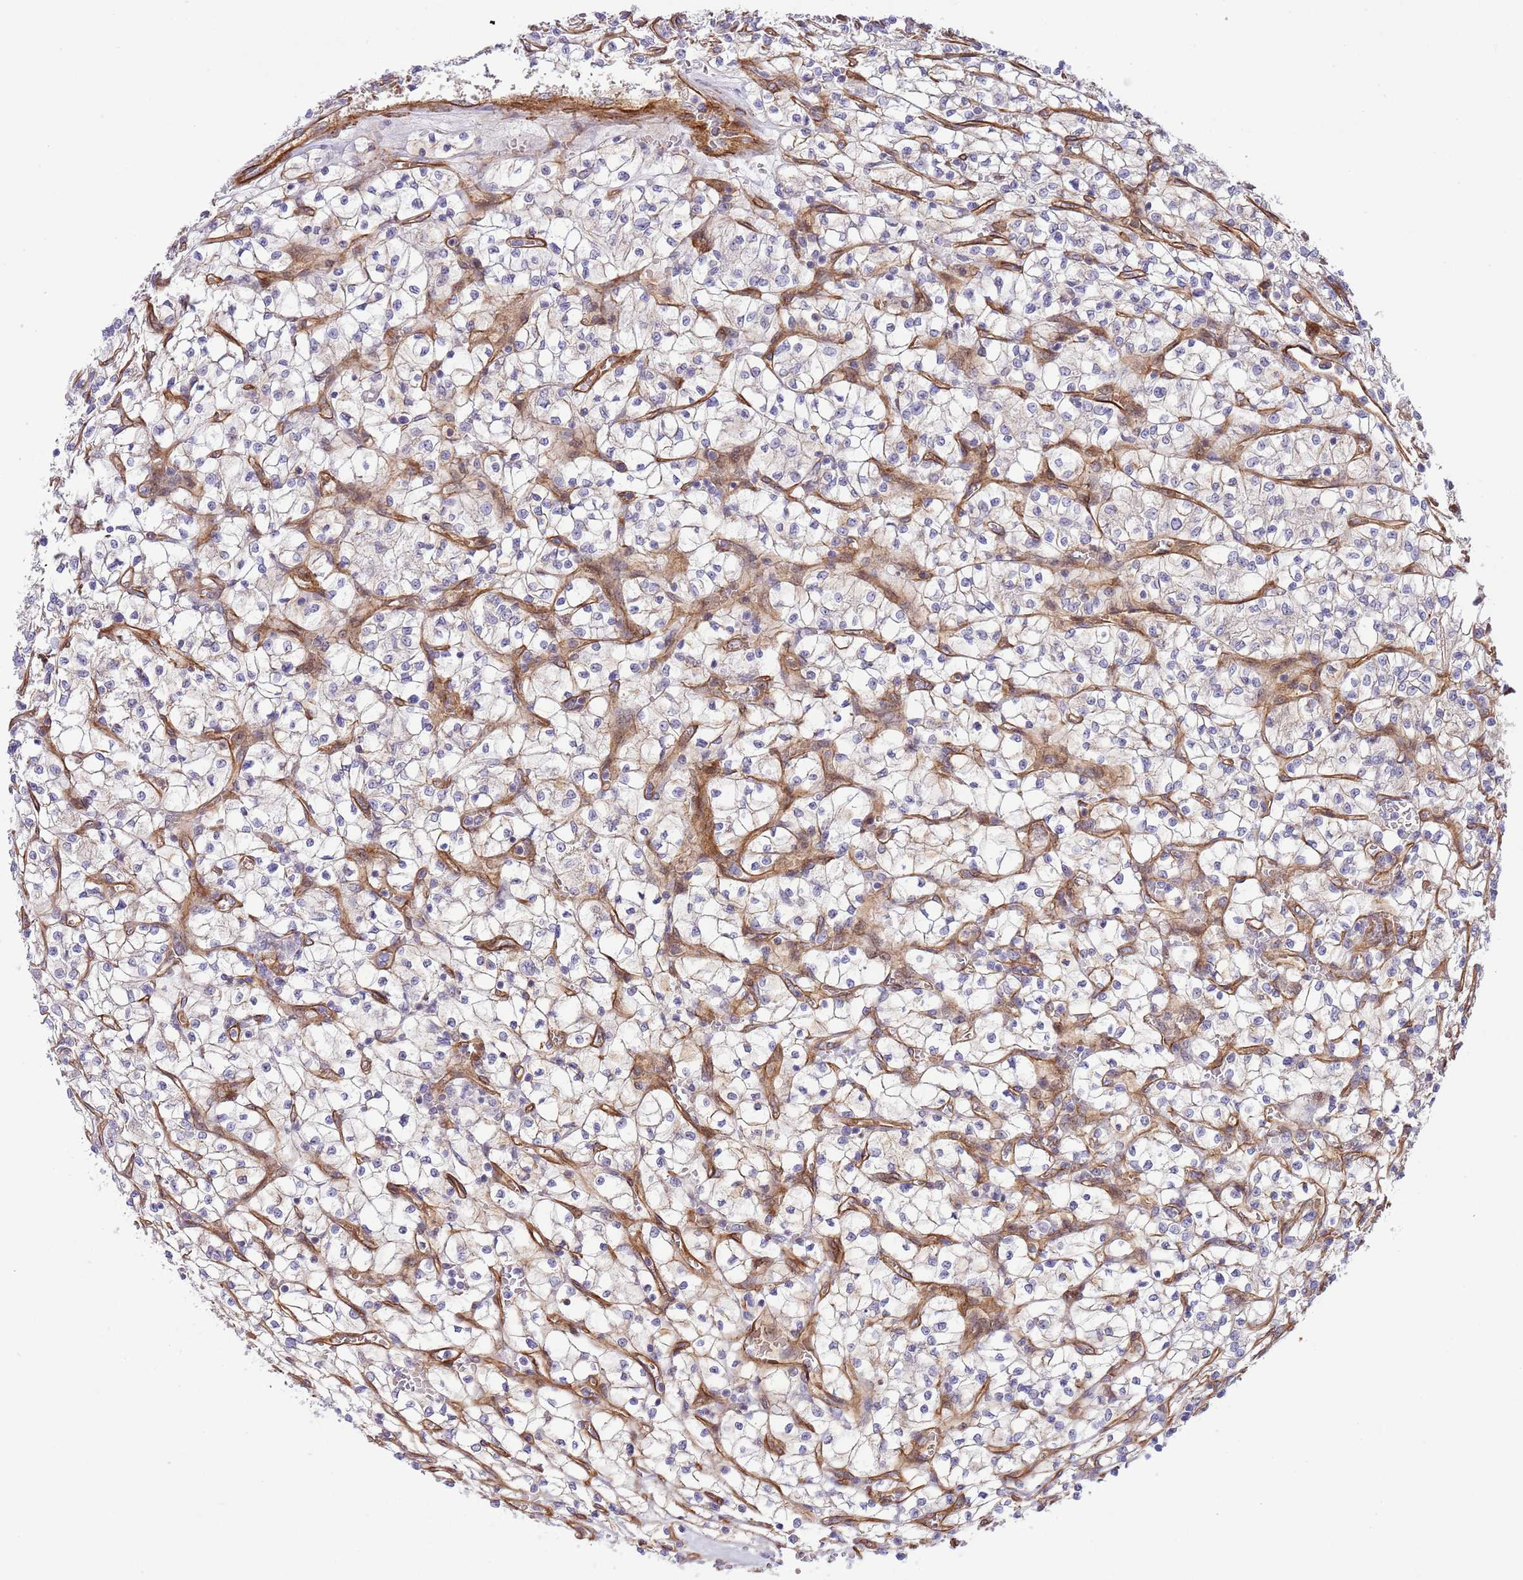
{"staining": {"intensity": "negative", "quantity": "none", "location": "none"}, "tissue": "renal cancer", "cell_type": "Tumor cells", "image_type": "cancer", "snomed": [{"axis": "morphology", "description": "Adenocarcinoma, NOS"}, {"axis": "topography", "description": "Kidney"}], "caption": "Immunohistochemical staining of renal adenocarcinoma reveals no significant positivity in tumor cells.", "gene": "NEK3", "patient": {"sex": "female", "age": 64}}